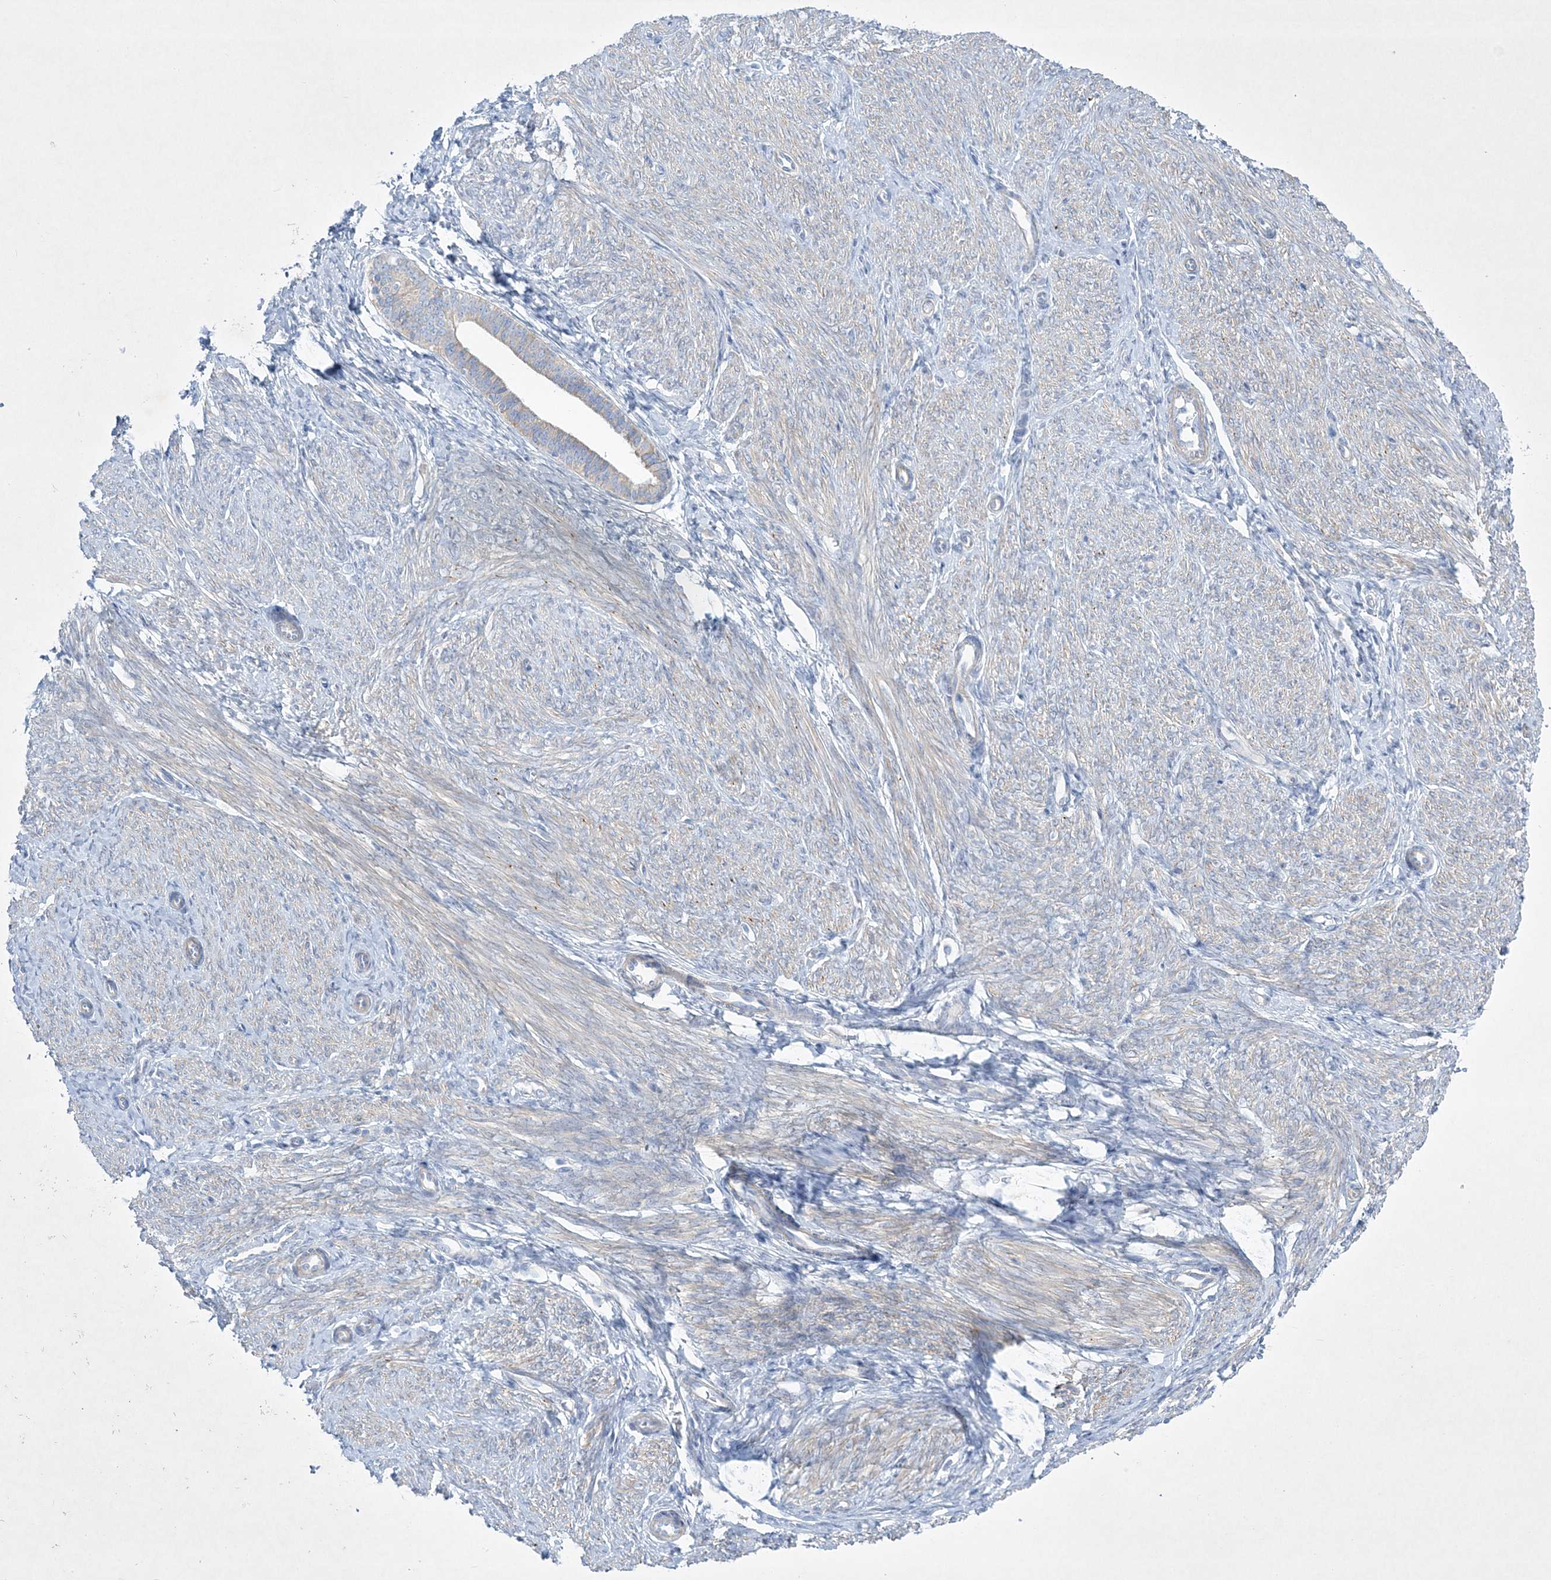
{"staining": {"intensity": "negative", "quantity": "none", "location": "none"}, "tissue": "endometrium", "cell_type": "Cells in endometrial stroma", "image_type": "normal", "snomed": [{"axis": "morphology", "description": "Normal tissue, NOS"}, {"axis": "topography", "description": "Endometrium"}], "caption": "IHC micrograph of unremarkable human endometrium stained for a protein (brown), which reveals no staining in cells in endometrial stroma. Brightfield microscopy of IHC stained with DAB (3,3'-diaminobenzidine) (brown) and hematoxylin (blue), captured at high magnification.", "gene": "FARSB", "patient": {"sex": "female", "age": 72}}